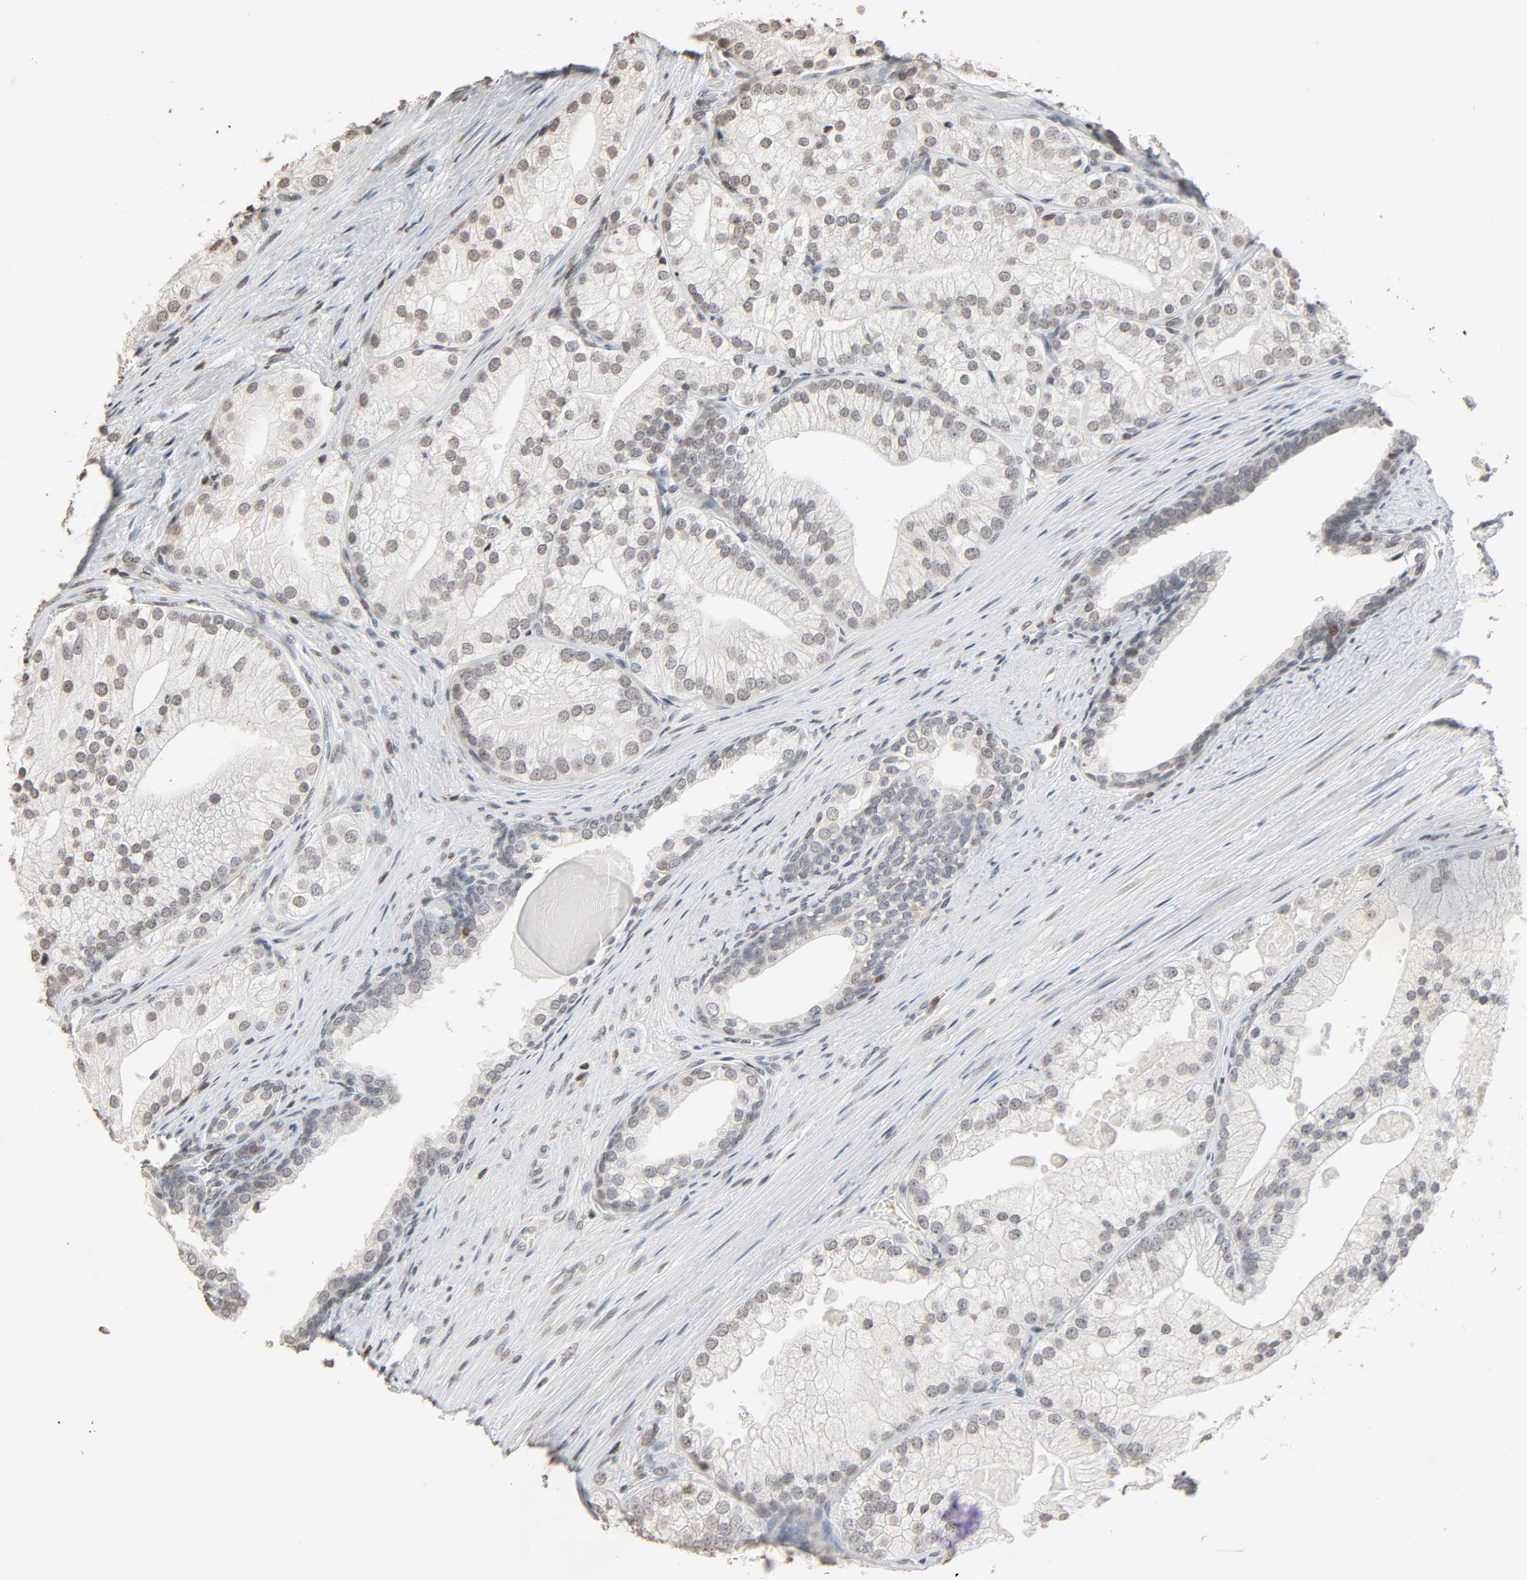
{"staining": {"intensity": "negative", "quantity": "none", "location": "none"}, "tissue": "prostate cancer", "cell_type": "Tumor cells", "image_type": "cancer", "snomed": [{"axis": "morphology", "description": "Adenocarcinoma, Low grade"}, {"axis": "topography", "description": "Prostate"}], "caption": "An image of prostate adenocarcinoma (low-grade) stained for a protein shows no brown staining in tumor cells. (DAB immunohistochemistry with hematoxylin counter stain).", "gene": "STK4", "patient": {"sex": "male", "age": 69}}